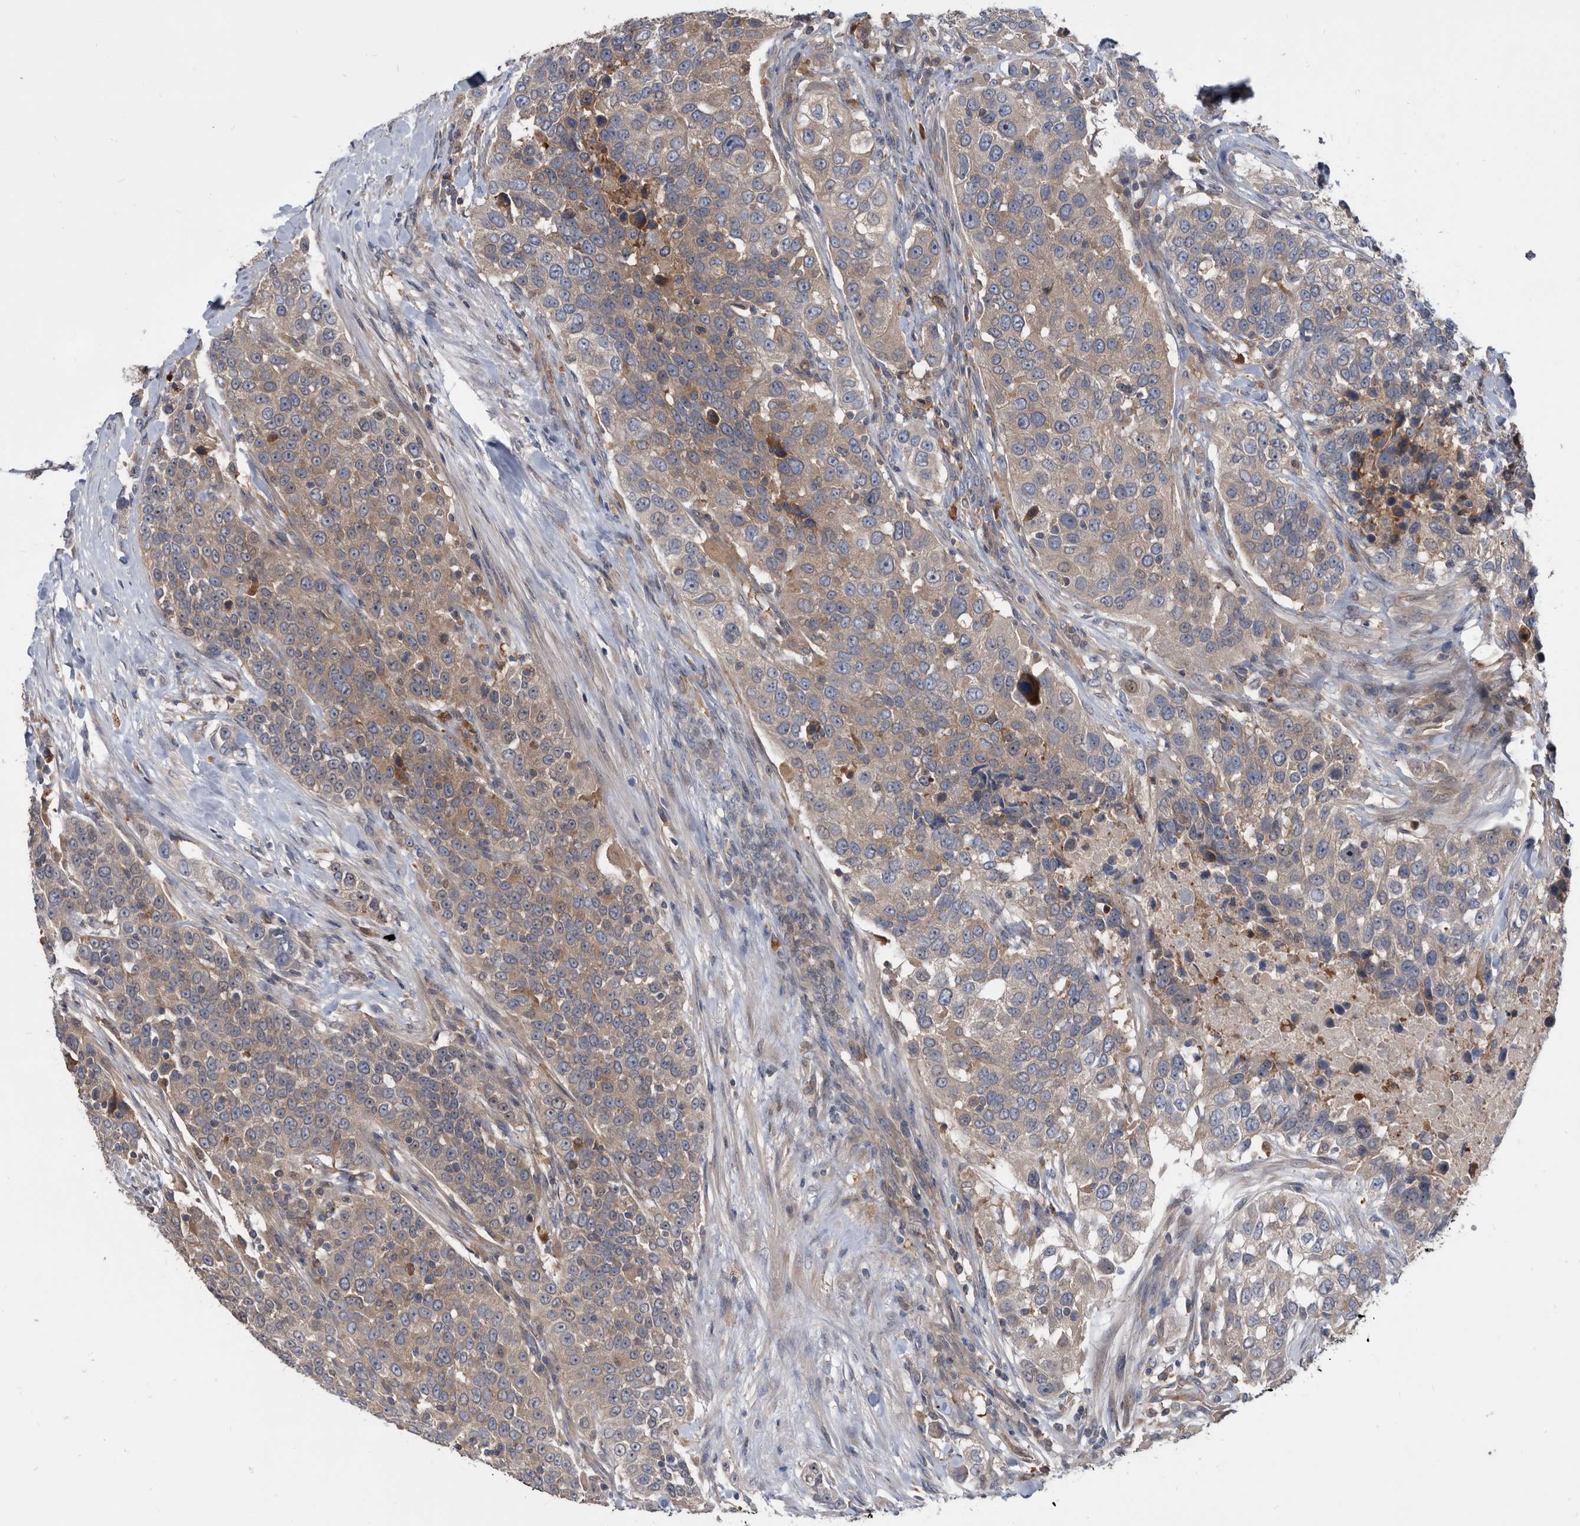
{"staining": {"intensity": "weak", "quantity": "<25%", "location": "cytoplasmic/membranous"}, "tissue": "urothelial cancer", "cell_type": "Tumor cells", "image_type": "cancer", "snomed": [{"axis": "morphology", "description": "Urothelial carcinoma, High grade"}, {"axis": "topography", "description": "Urinary bladder"}], "caption": "This is an immunohistochemistry photomicrograph of human urothelial carcinoma (high-grade). There is no positivity in tumor cells.", "gene": "APEH", "patient": {"sex": "female", "age": 80}}